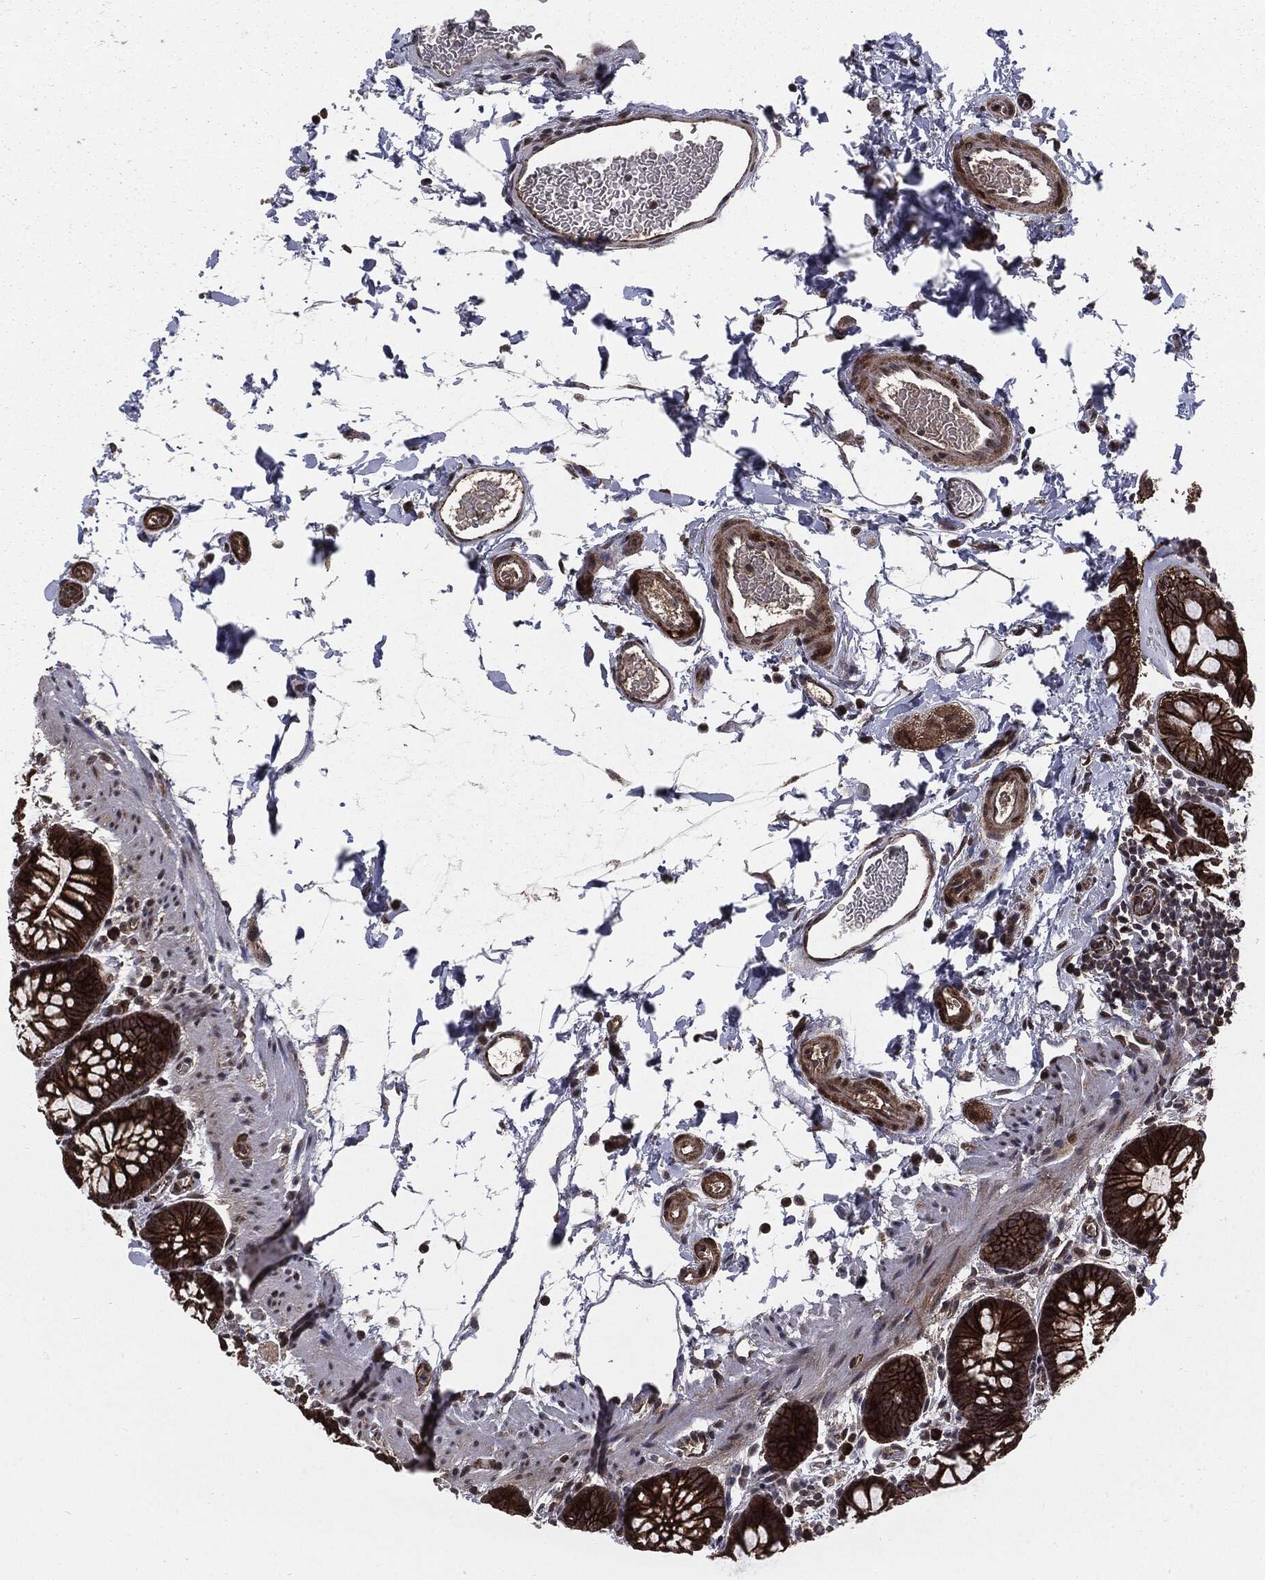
{"staining": {"intensity": "strong", "quantity": ">75%", "location": "cytoplasmic/membranous"}, "tissue": "rectum", "cell_type": "Glandular cells", "image_type": "normal", "snomed": [{"axis": "morphology", "description": "Normal tissue, NOS"}, {"axis": "topography", "description": "Rectum"}], "caption": "An immunohistochemistry photomicrograph of benign tissue is shown. Protein staining in brown highlights strong cytoplasmic/membranous positivity in rectum within glandular cells. Using DAB (3,3'-diaminobenzidine) (brown) and hematoxylin (blue) stains, captured at high magnification using brightfield microscopy.", "gene": "PTPA", "patient": {"sex": "male", "age": 57}}